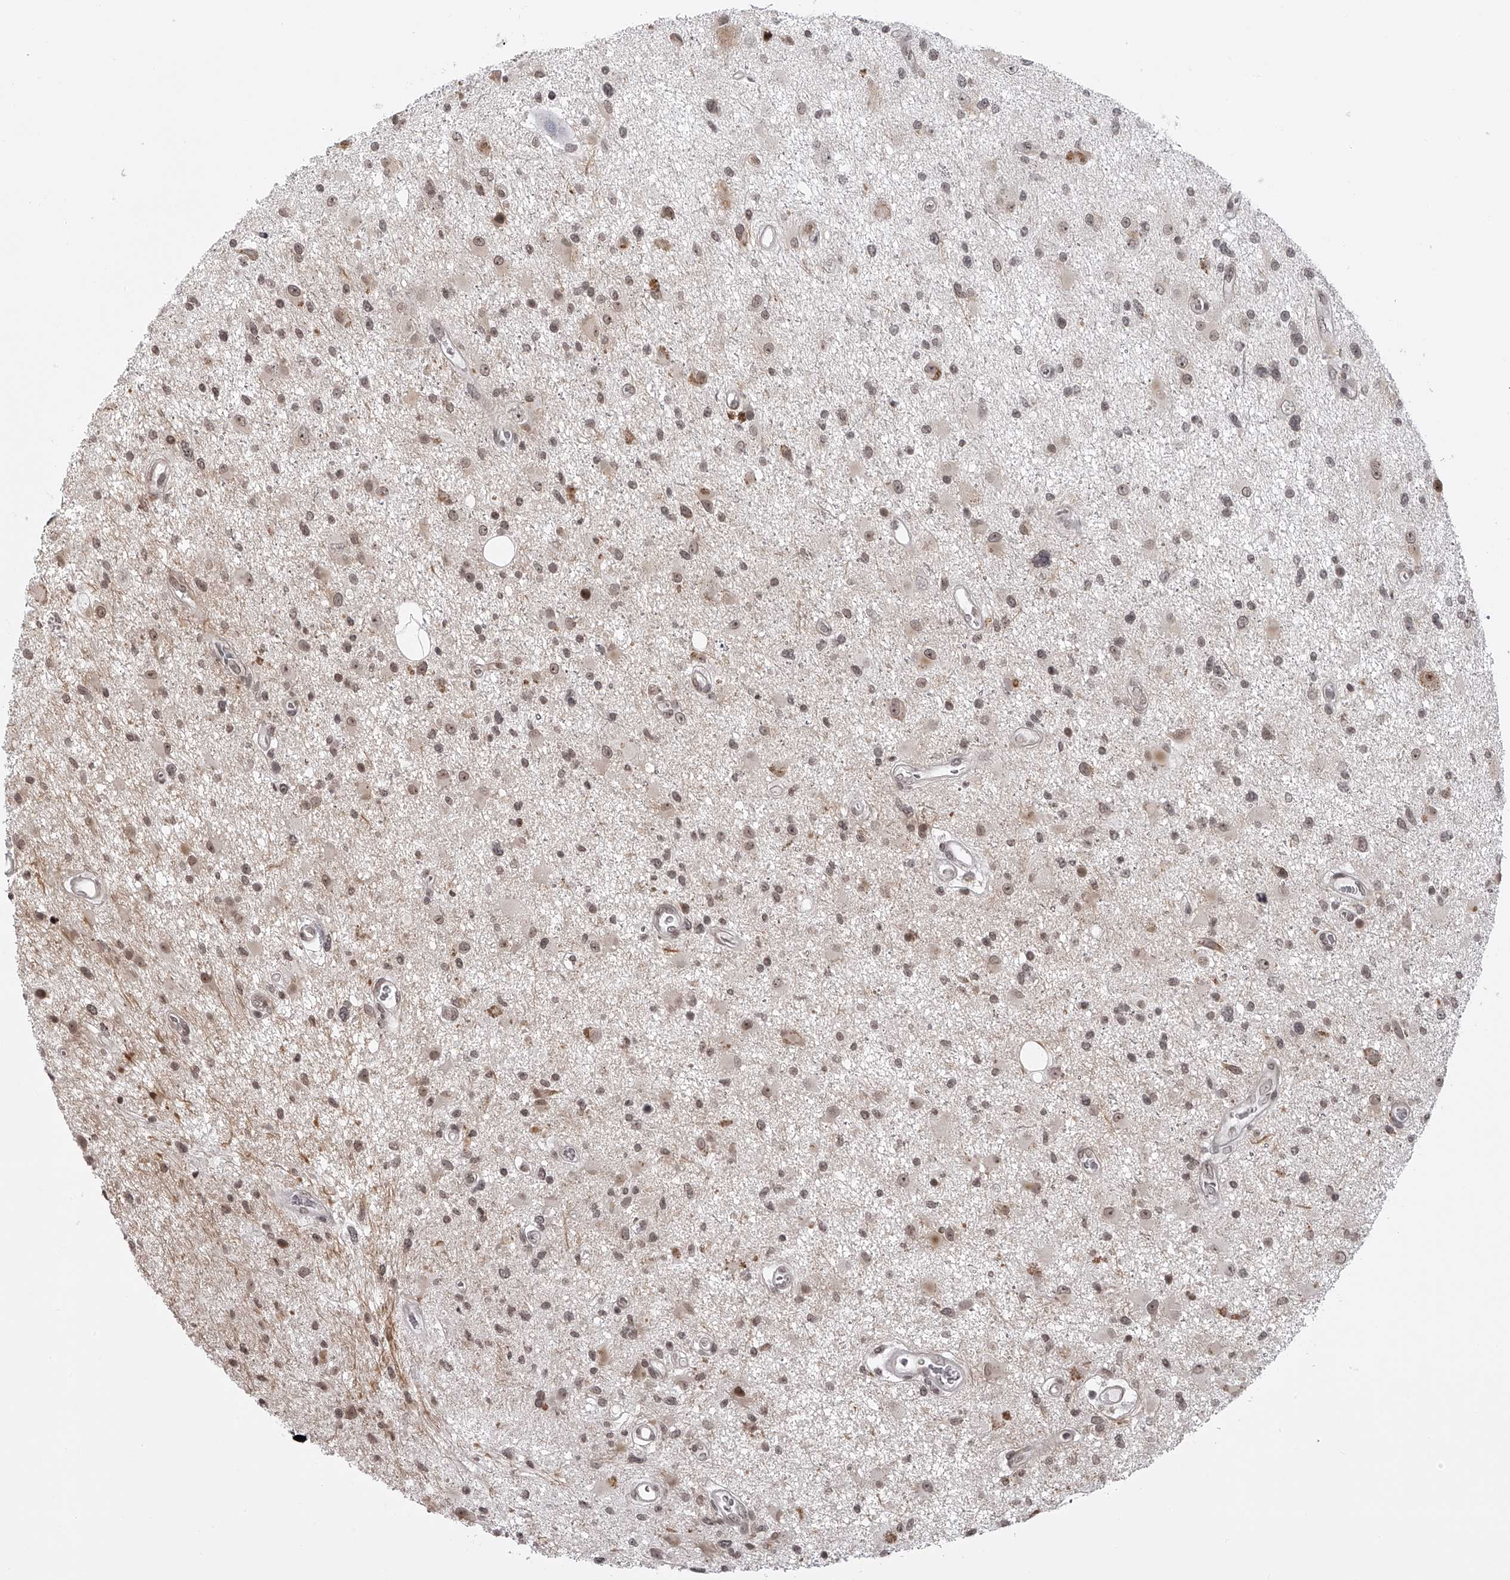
{"staining": {"intensity": "weak", "quantity": "<25%", "location": "nuclear"}, "tissue": "glioma", "cell_type": "Tumor cells", "image_type": "cancer", "snomed": [{"axis": "morphology", "description": "Glioma, malignant, High grade"}, {"axis": "topography", "description": "Brain"}], "caption": "Immunohistochemistry photomicrograph of glioma stained for a protein (brown), which exhibits no expression in tumor cells.", "gene": "ODF2L", "patient": {"sex": "male", "age": 33}}